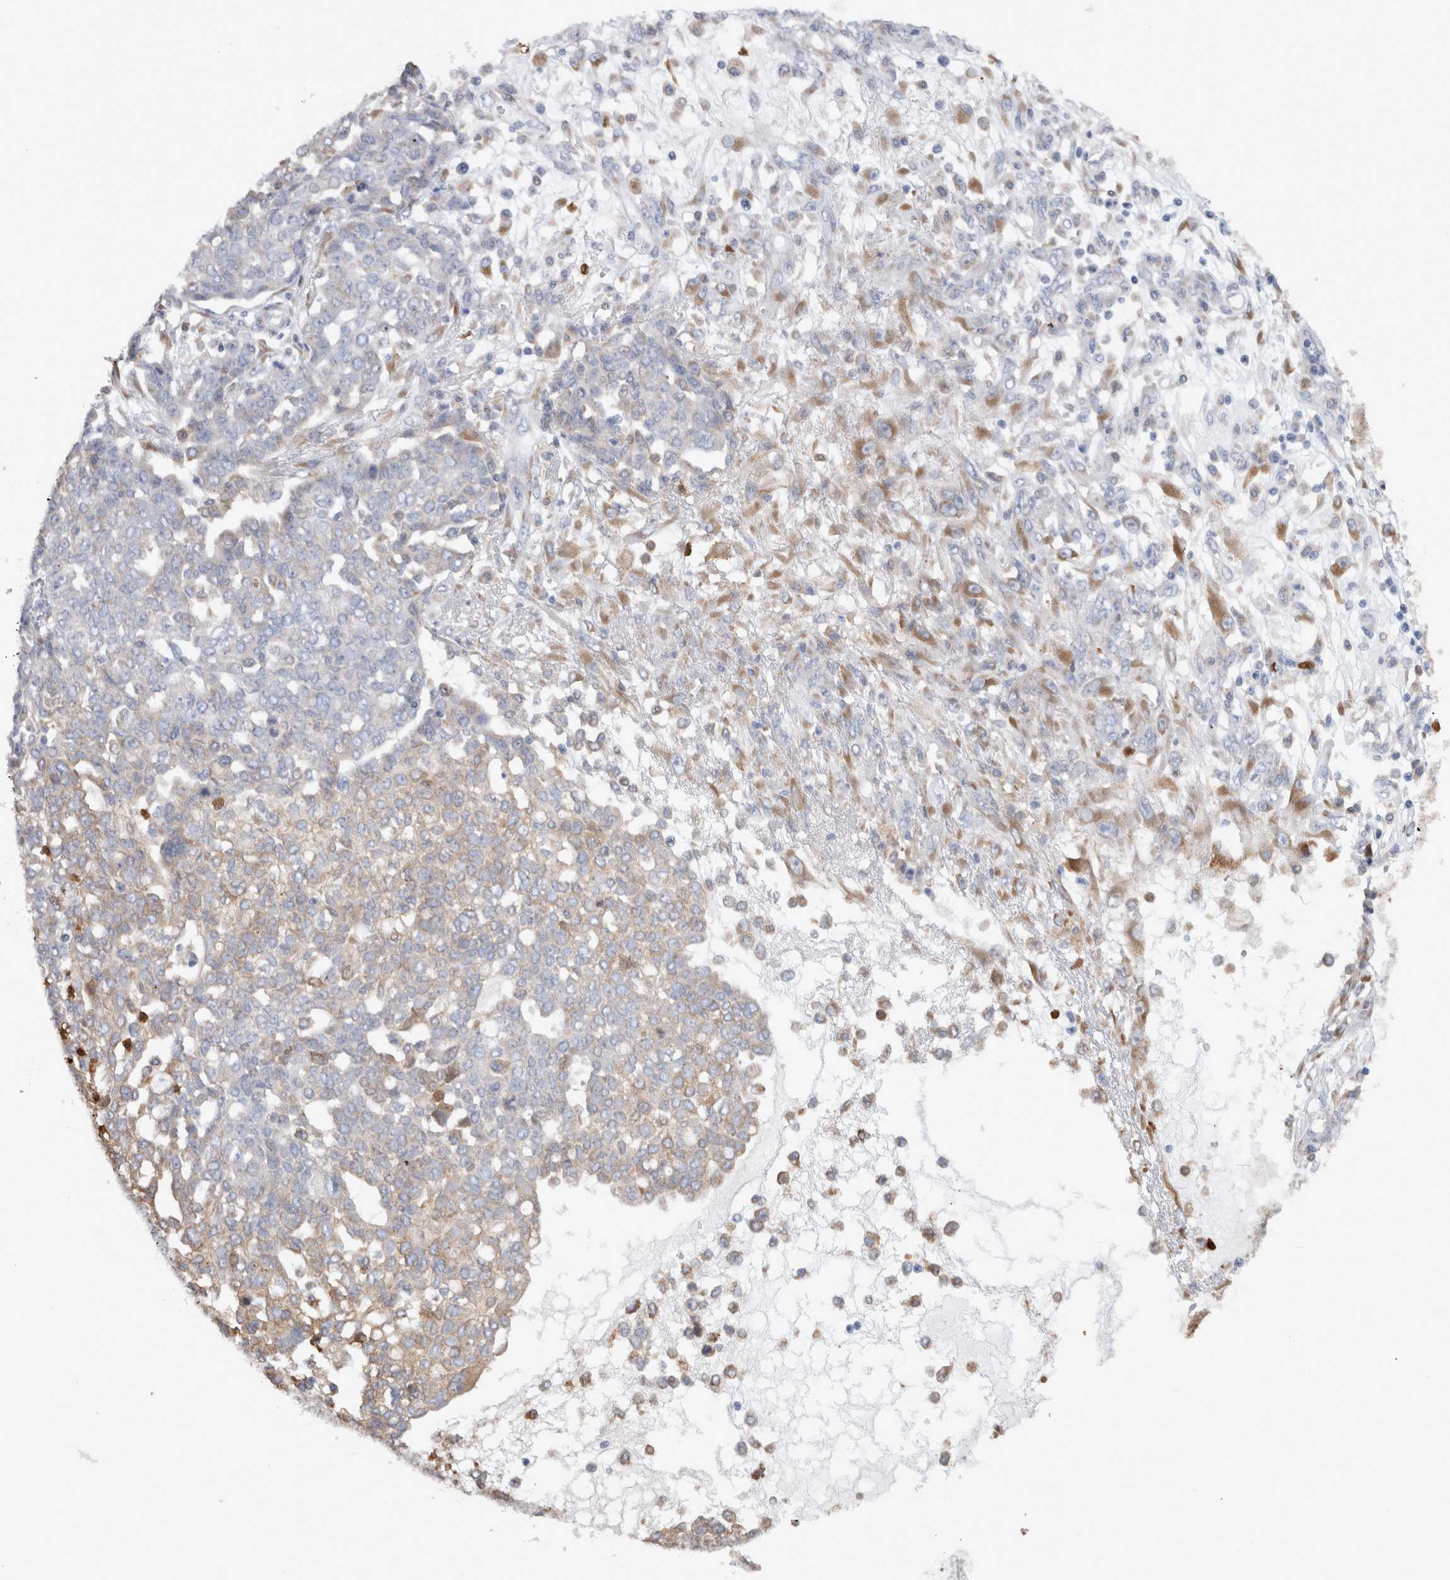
{"staining": {"intensity": "weak", "quantity": "25%-75%", "location": "cytoplasmic/membranous"}, "tissue": "ovarian cancer", "cell_type": "Tumor cells", "image_type": "cancer", "snomed": [{"axis": "morphology", "description": "Cystadenocarcinoma, serous, NOS"}, {"axis": "topography", "description": "Soft tissue"}, {"axis": "topography", "description": "Ovary"}], "caption": "About 25%-75% of tumor cells in ovarian cancer (serous cystadenocarcinoma) reveal weak cytoplasmic/membranous protein staining as visualized by brown immunohistochemical staining.", "gene": "P4HA1", "patient": {"sex": "female", "age": 57}}